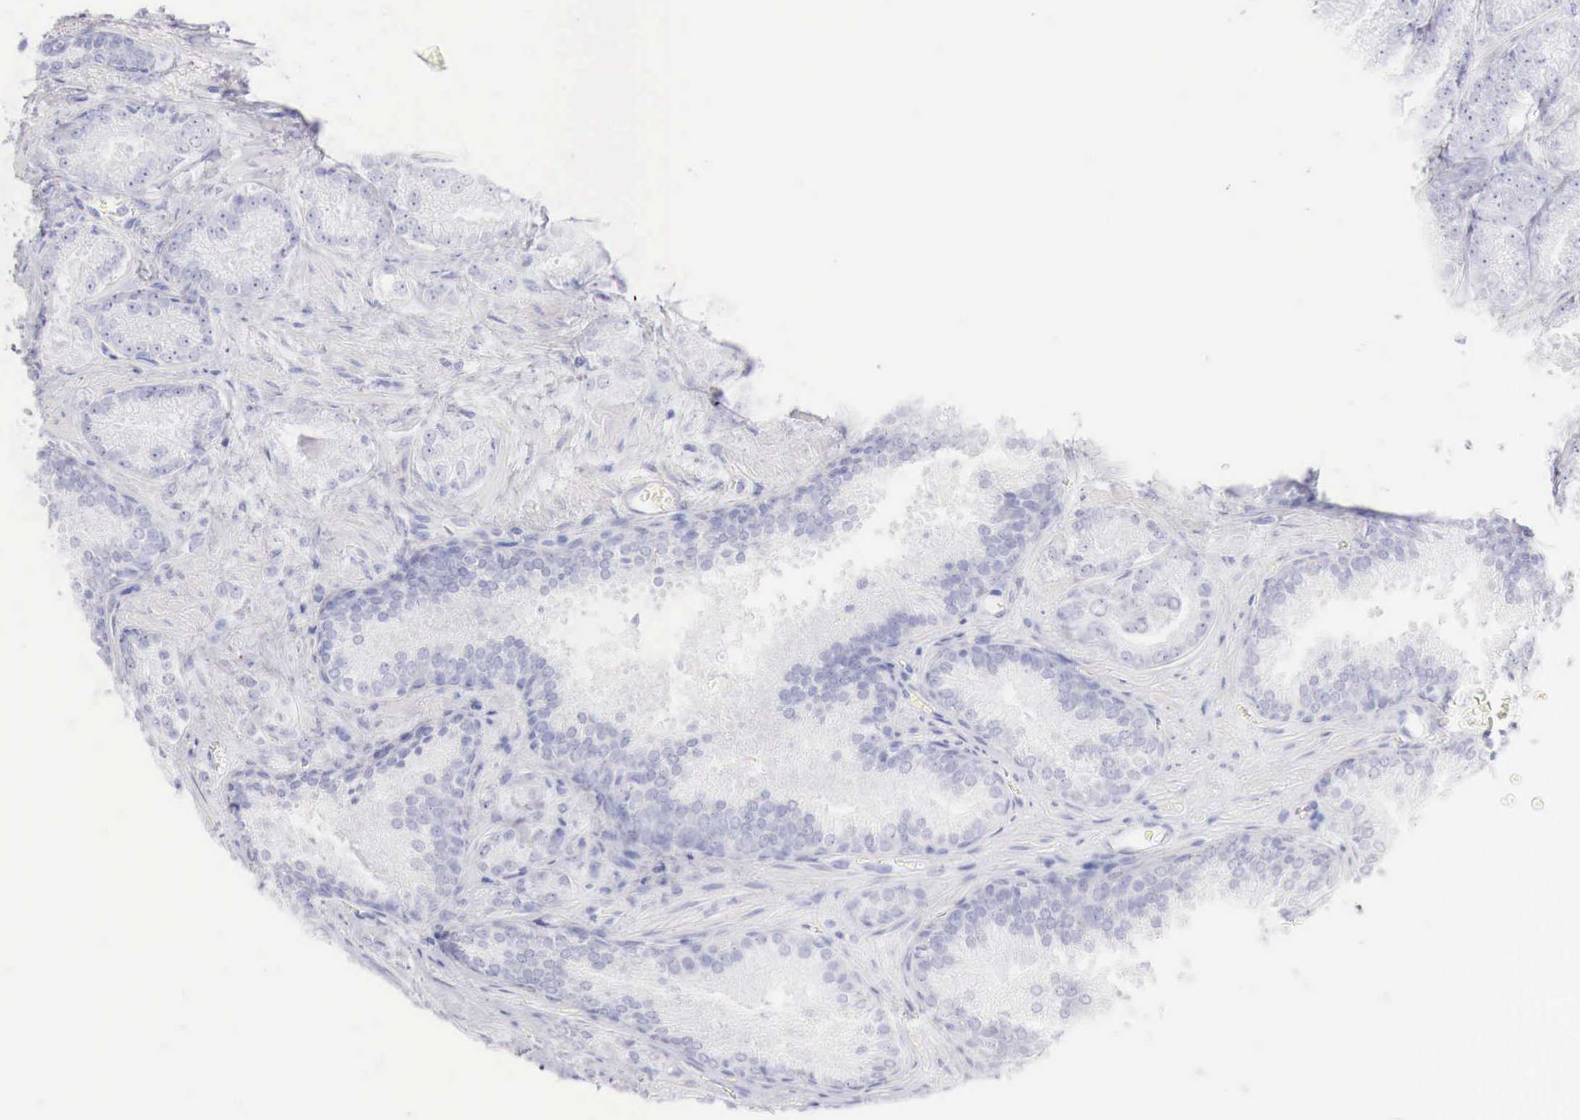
{"staining": {"intensity": "negative", "quantity": "none", "location": "none"}, "tissue": "prostate cancer", "cell_type": "Tumor cells", "image_type": "cancer", "snomed": [{"axis": "morphology", "description": "Adenocarcinoma, Medium grade"}, {"axis": "topography", "description": "Prostate"}], "caption": "Immunohistochemistry of prostate medium-grade adenocarcinoma demonstrates no expression in tumor cells. (DAB IHC, high magnification).", "gene": "INHA", "patient": {"sex": "male", "age": 68}}